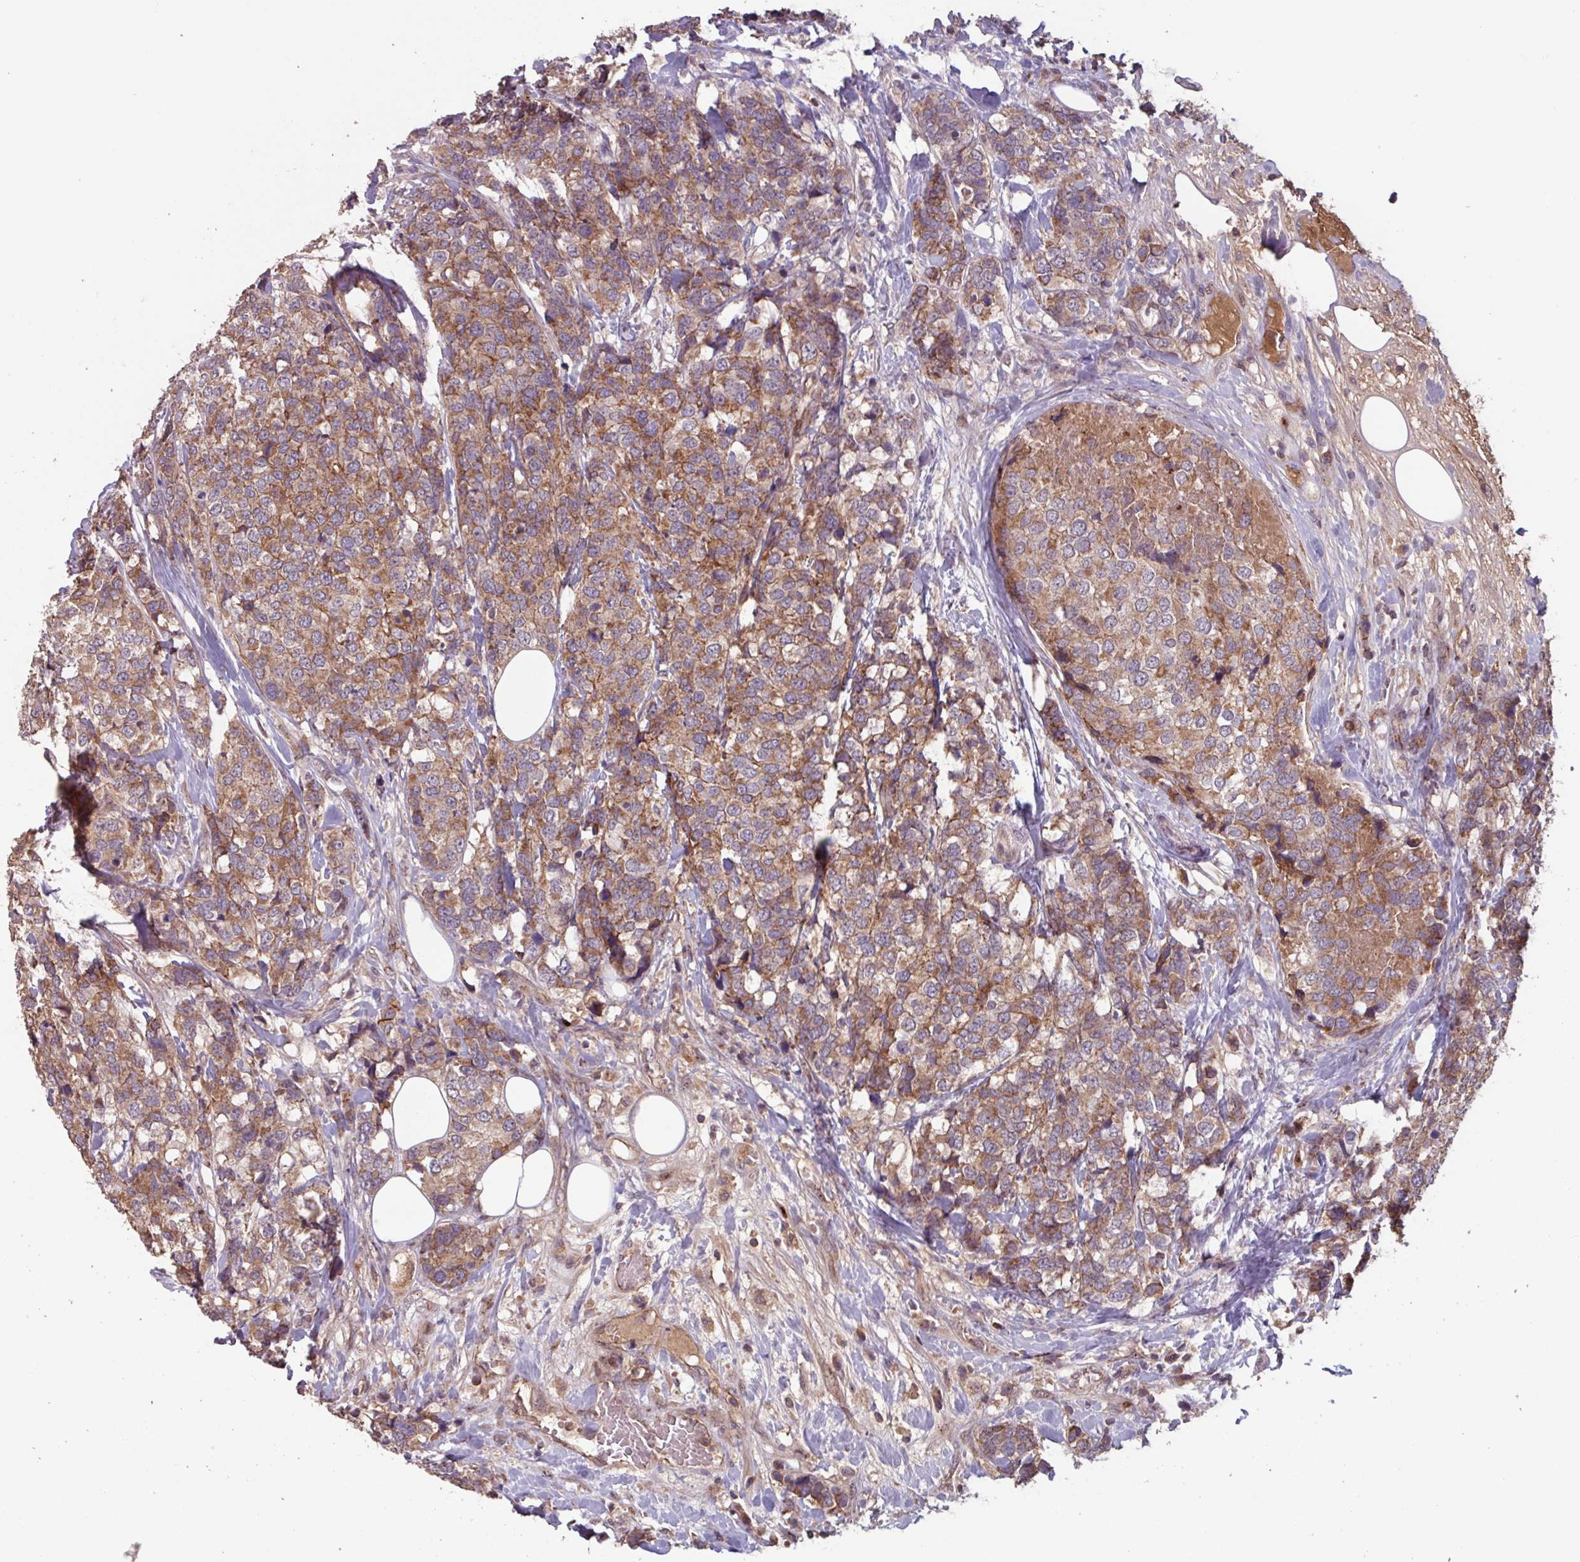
{"staining": {"intensity": "moderate", "quantity": ">75%", "location": "cytoplasmic/membranous"}, "tissue": "breast cancer", "cell_type": "Tumor cells", "image_type": "cancer", "snomed": [{"axis": "morphology", "description": "Lobular carcinoma"}, {"axis": "topography", "description": "Breast"}], "caption": "IHC histopathology image of breast cancer stained for a protein (brown), which displays medium levels of moderate cytoplasmic/membranous expression in about >75% of tumor cells.", "gene": "TMEM88", "patient": {"sex": "female", "age": 59}}